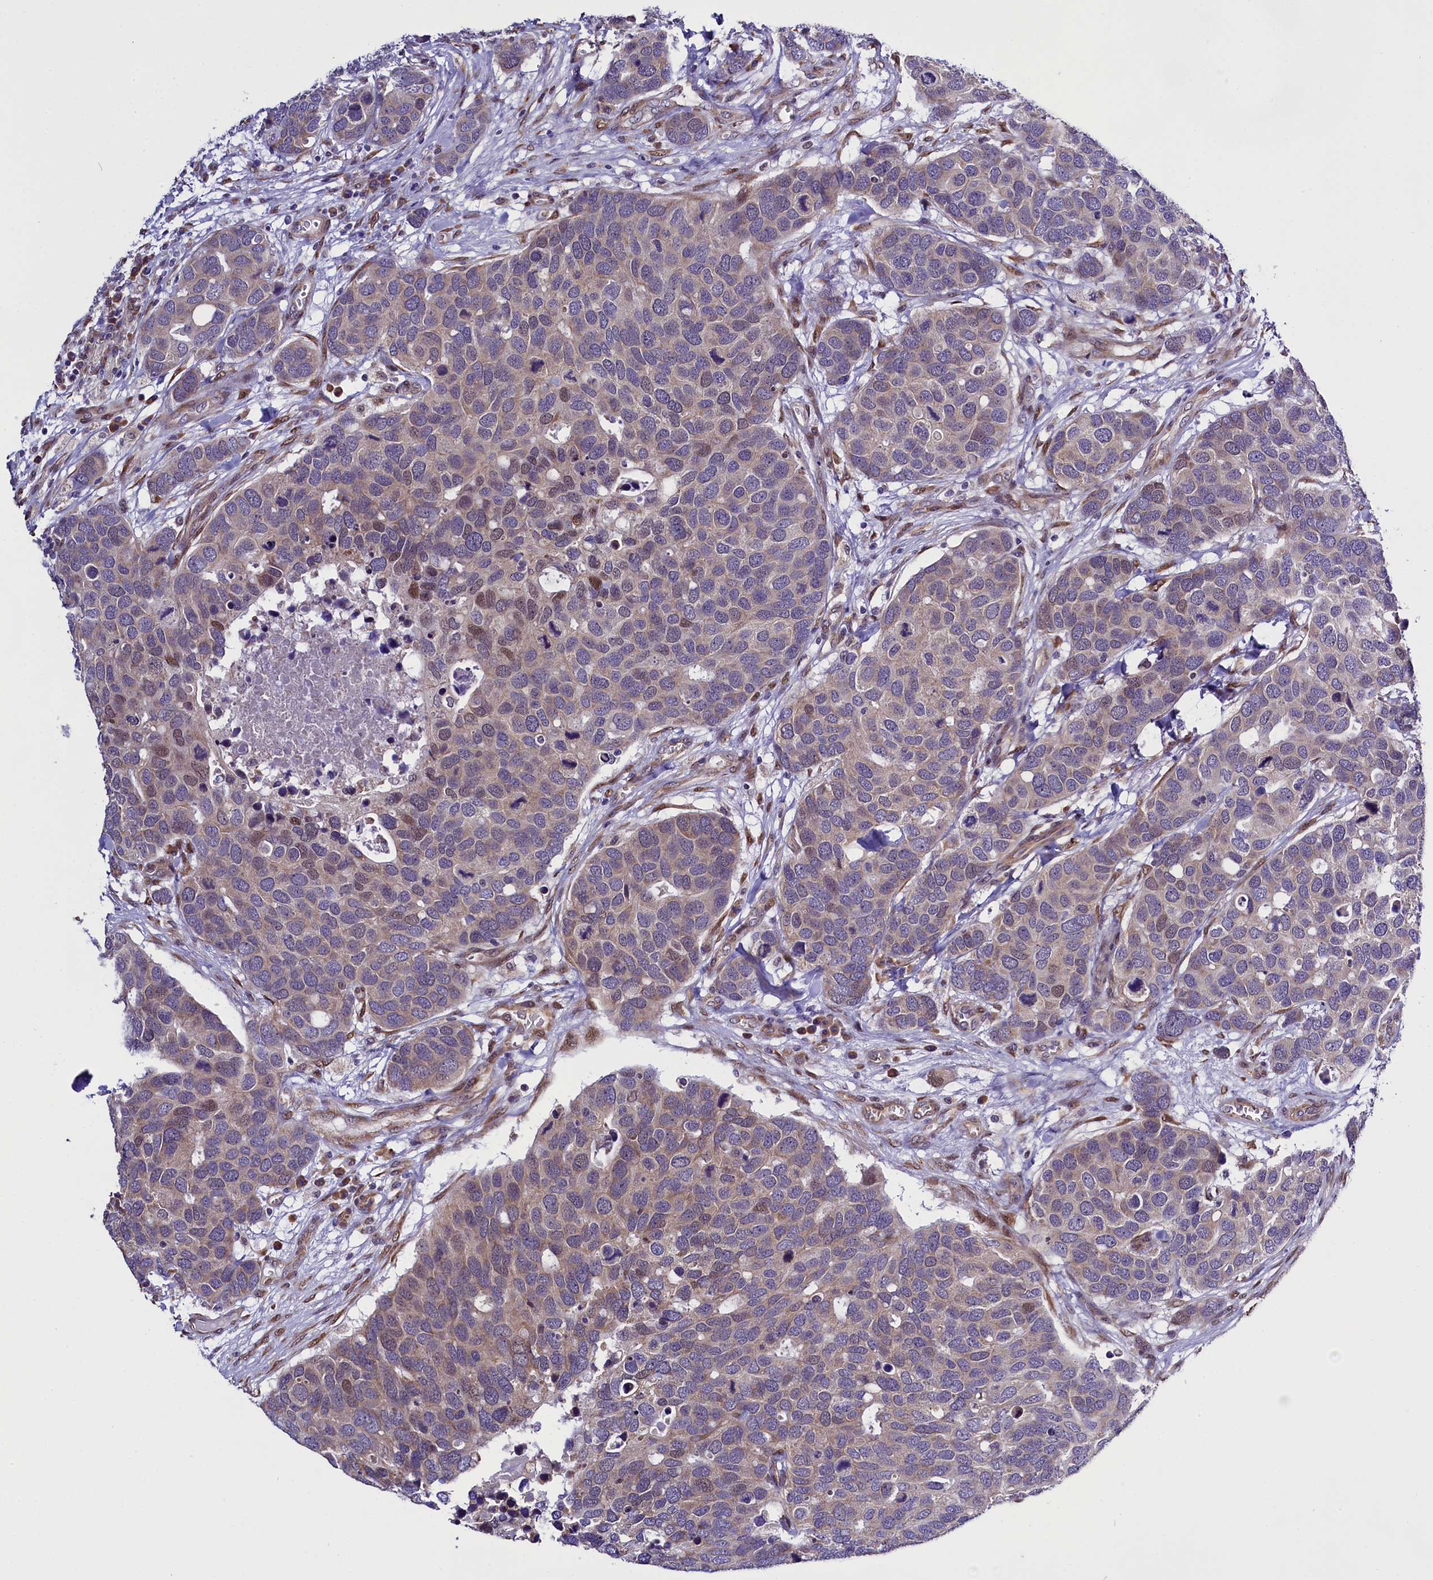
{"staining": {"intensity": "moderate", "quantity": "<25%", "location": "nuclear"}, "tissue": "breast cancer", "cell_type": "Tumor cells", "image_type": "cancer", "snomed": [{"axis": "morphology", "description": "Duct carcinoma"}, {"axis": "topography", "description": "Breast"}], "caption": "Approximately <25% of tumor cells in human breast intraductal carcinoma exhibit moderate nuclear protein positivity as visualized by brown immunohistochemical staining.", "gene": "UACA", "patient": {"sex": "female", "age": 83}}